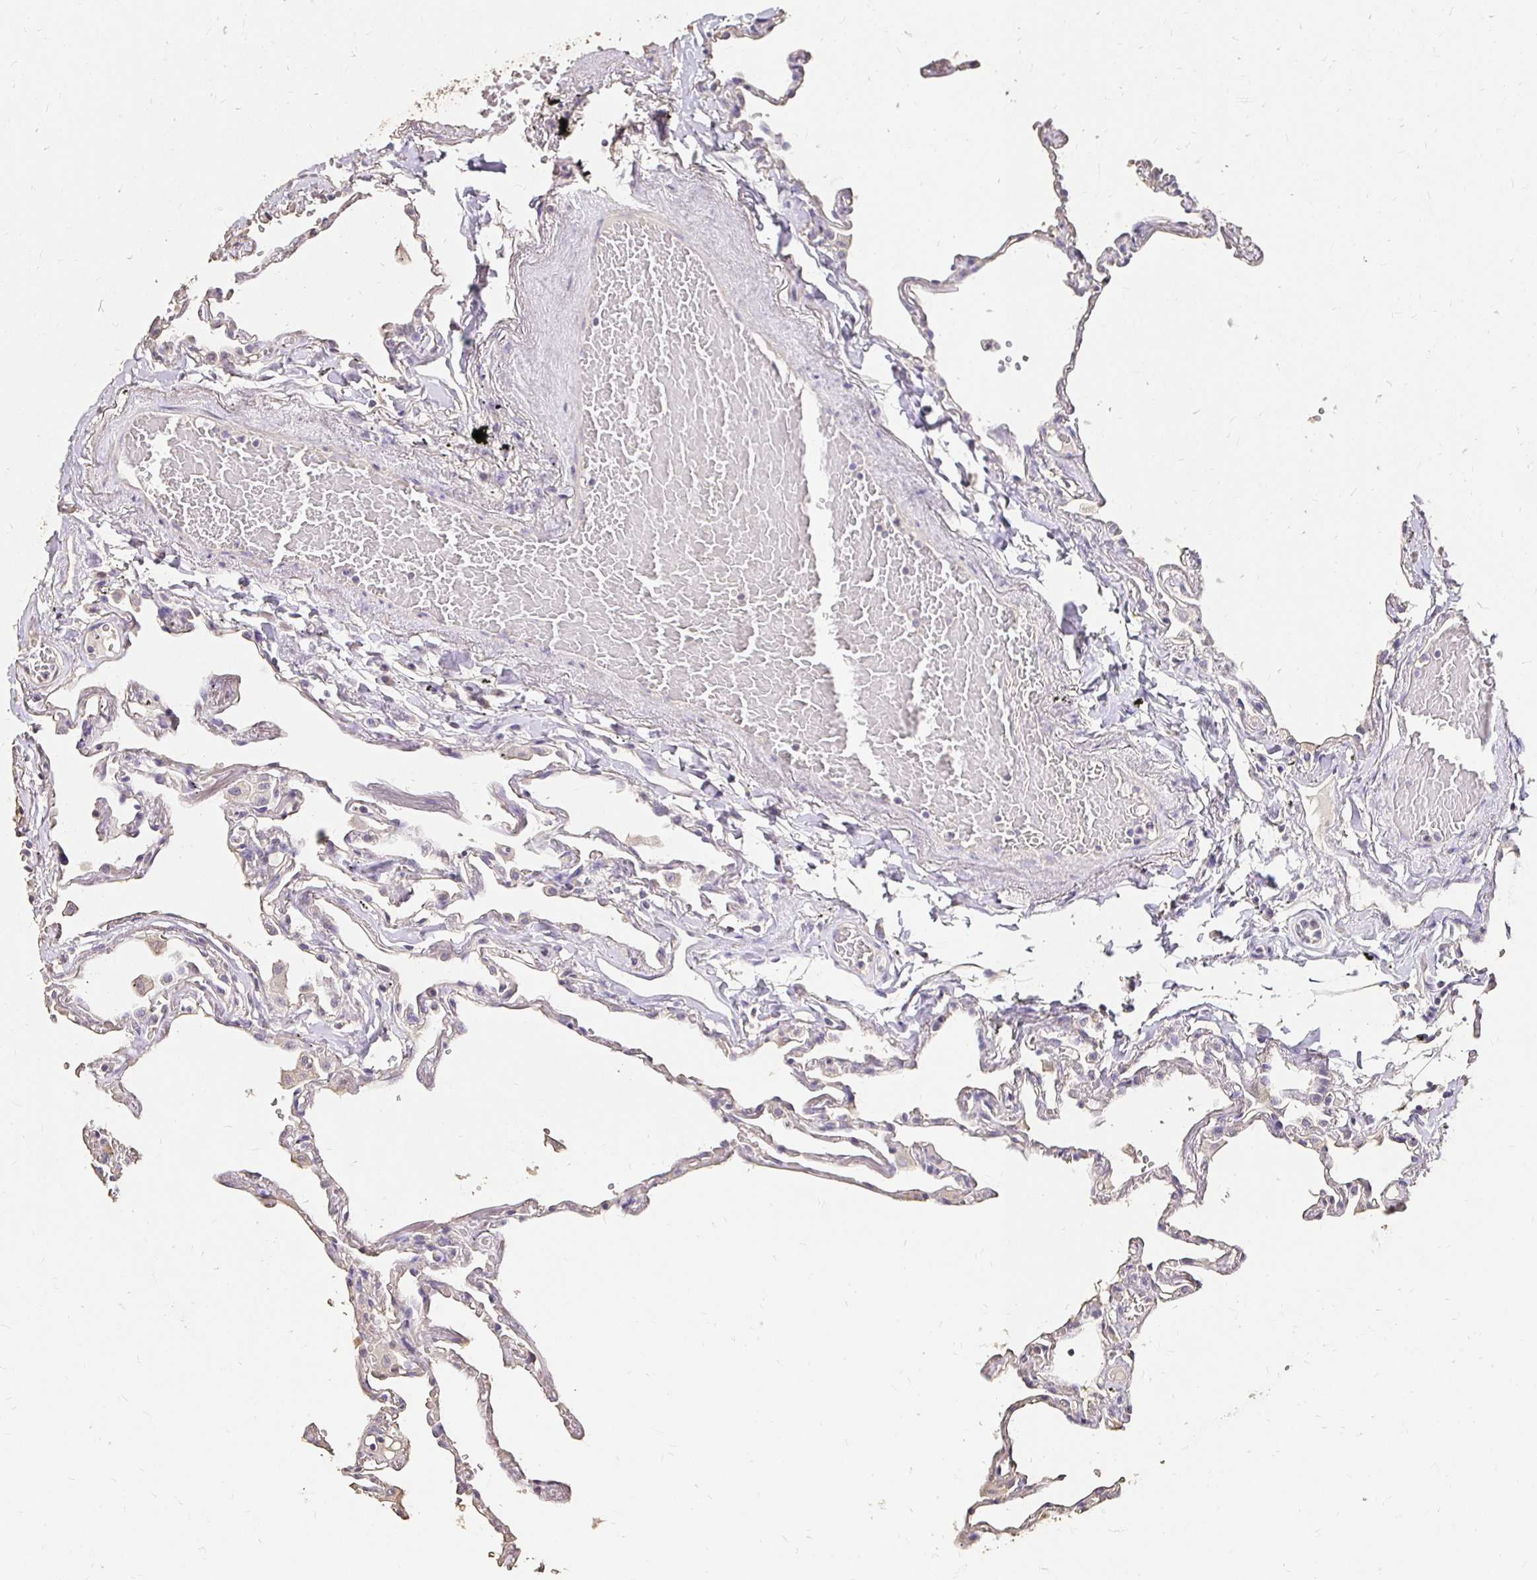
{"staining": {"intensity": "weak", "quantity": "25%-75%", "location": "cytoplasmic/membranous"}, "tissue": "lung", "cell_type": "Alveolar cells", "image_type": "normal", "snomed": [{"axis": "morphology", "description": "Normal tissue, NOS"}, {"axis": "topography", "description": "Lung"}], "caption": "Immunohistochemistry (IHC) photomicrograph of normal lung: human lung stained using immunohistochemistry exhibits low levels of weak protein expression localized specifically in the cytoplasmic/membranous of alveolar cells, appearing as a cytoplasmic/membranous brown color.", "gene": "UGT1A6", "patient": {"sex": "female", "age": 67}}